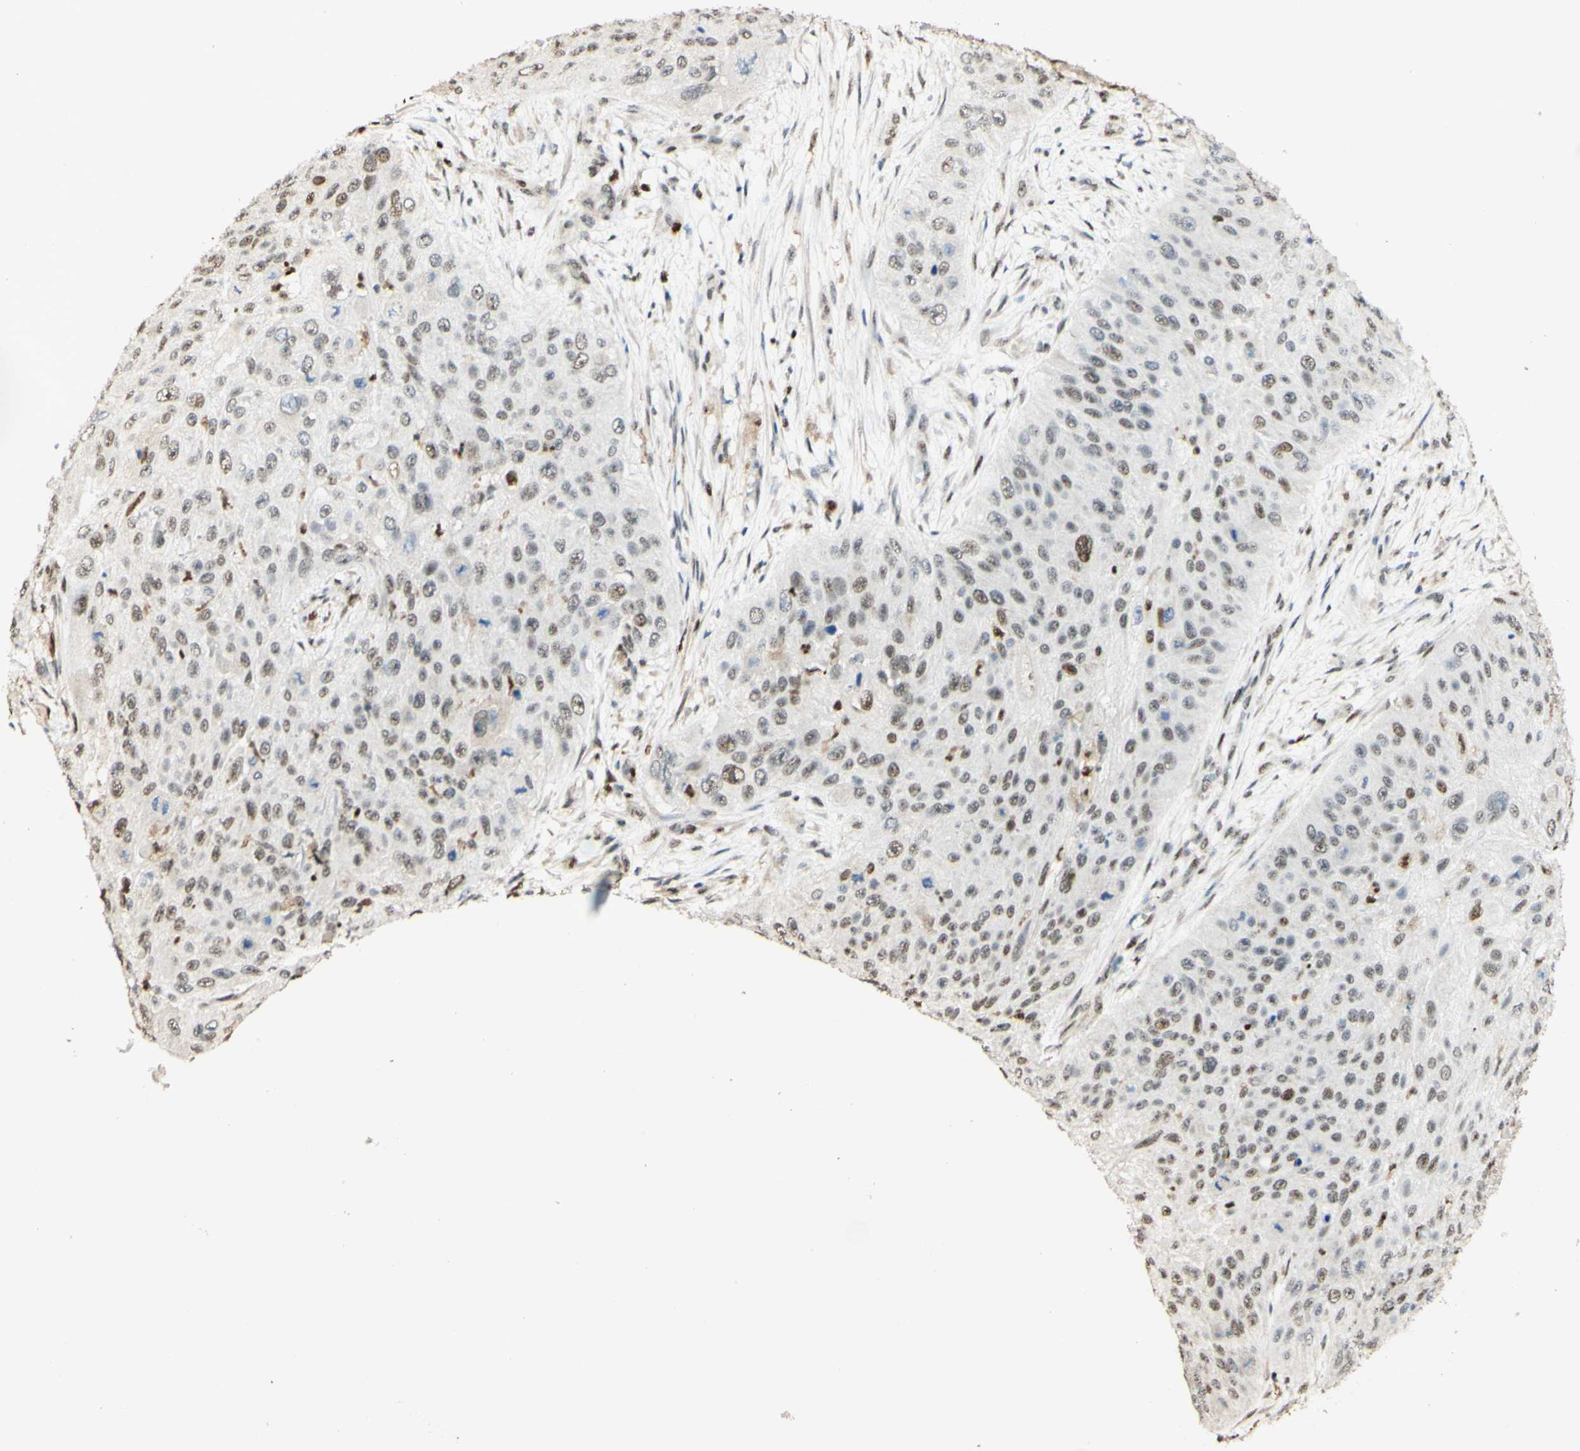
{"staining": {"intensity": "weak", "quantity": "25%-75%", "location": "nuclear"}, "tissue": "skin cancer", "cell_type": "Tumor cells", "image_type": "cancer", "snomed": [{"axis": "morphology", "description": "Squamous cell carcinoma, NOS"}, {"axis": "topography", "description": "Skin"}], "caption": "Immunohistochemical staining of human skin cancer (squamous cell carcinoma) displays low levels of weak nuclear protein expression in approximately 25%-75% of tumor cells. (IHC, brightfield microscopy, high magnification).", "gene": "MAP3K4", "patient": {"sex": "female", "age": 80}}